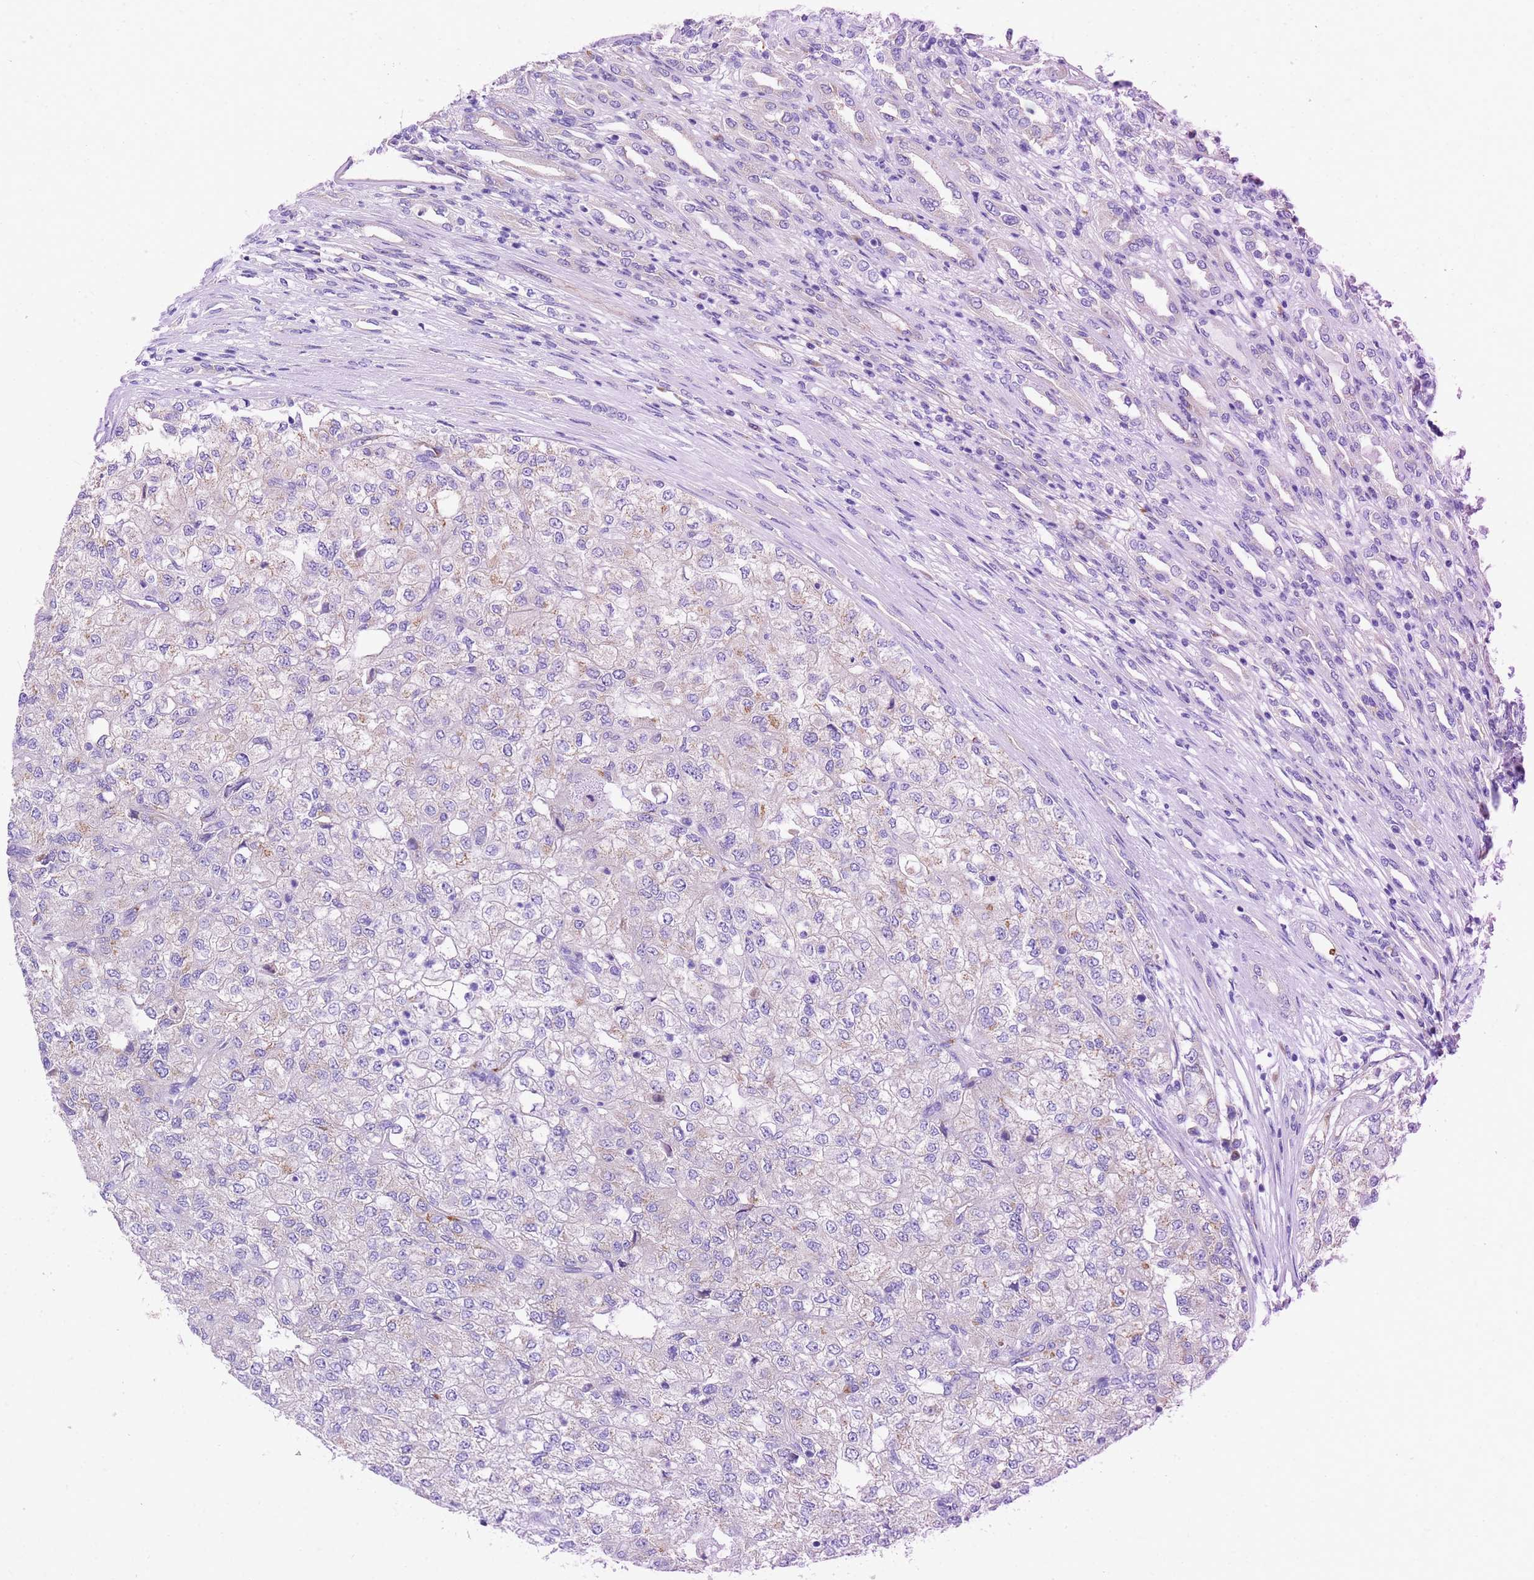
{"staining": {"intensity": "negative", "quantity": "none", "location": "none"}, "tissue": "renal cancer", "cell_type": "Tumor cells", "image_type": "cancer", "snomed": [{"axis": "morphology", "description": "Adenocarcinoma, NOS"}, {"axis": "topography", "description": "Kidney"}], "caption": "Immunohistochemistry of renal cancer (adenocarcinoma) shows no staining in tumor cells.", "gene": "TM4SF4", "patient": {"sex": "female", "age": 54}}